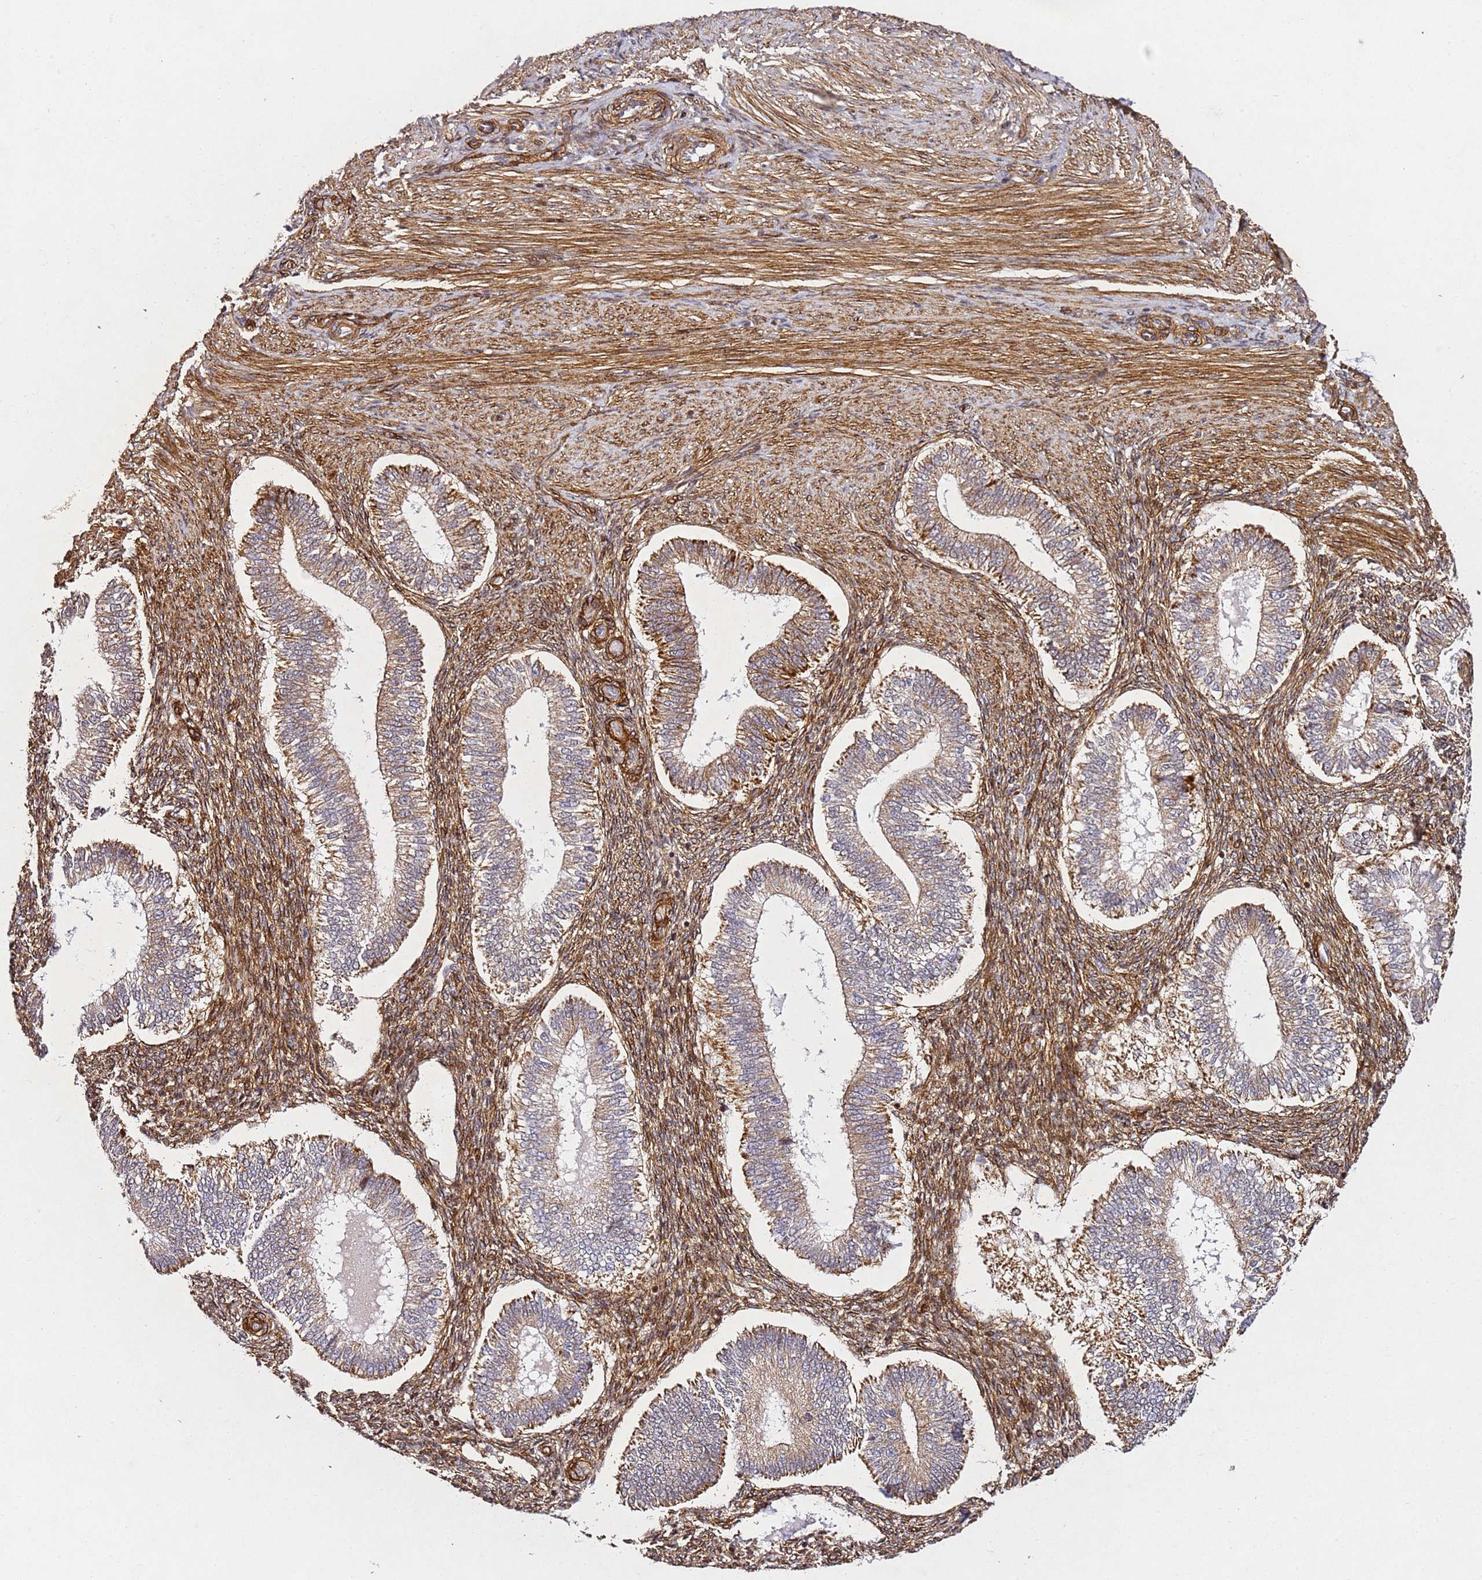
{"staining": {"intensity": "moderate", "quantity": ">75%", "location": "cytoplasmic/membranous"}, "tissue": "endometrium", "cell_type": "Cells in endometrial stroma", "image_type": "normal", "snomed": [{"axis": "morphology", "description": "Normal tissue, NOS"}, {"axis": "topography", "description": "Endometrium"}], "caption": "Approximately >75% of cells in endometrial stroma in benign human endometrium demonstrate moderate cytoplasmic/membranous protein staining as visualized by brown immunohistochemical staining.", "gene": "ZNF296", "patient": {"sex": "female", "age": 25}}